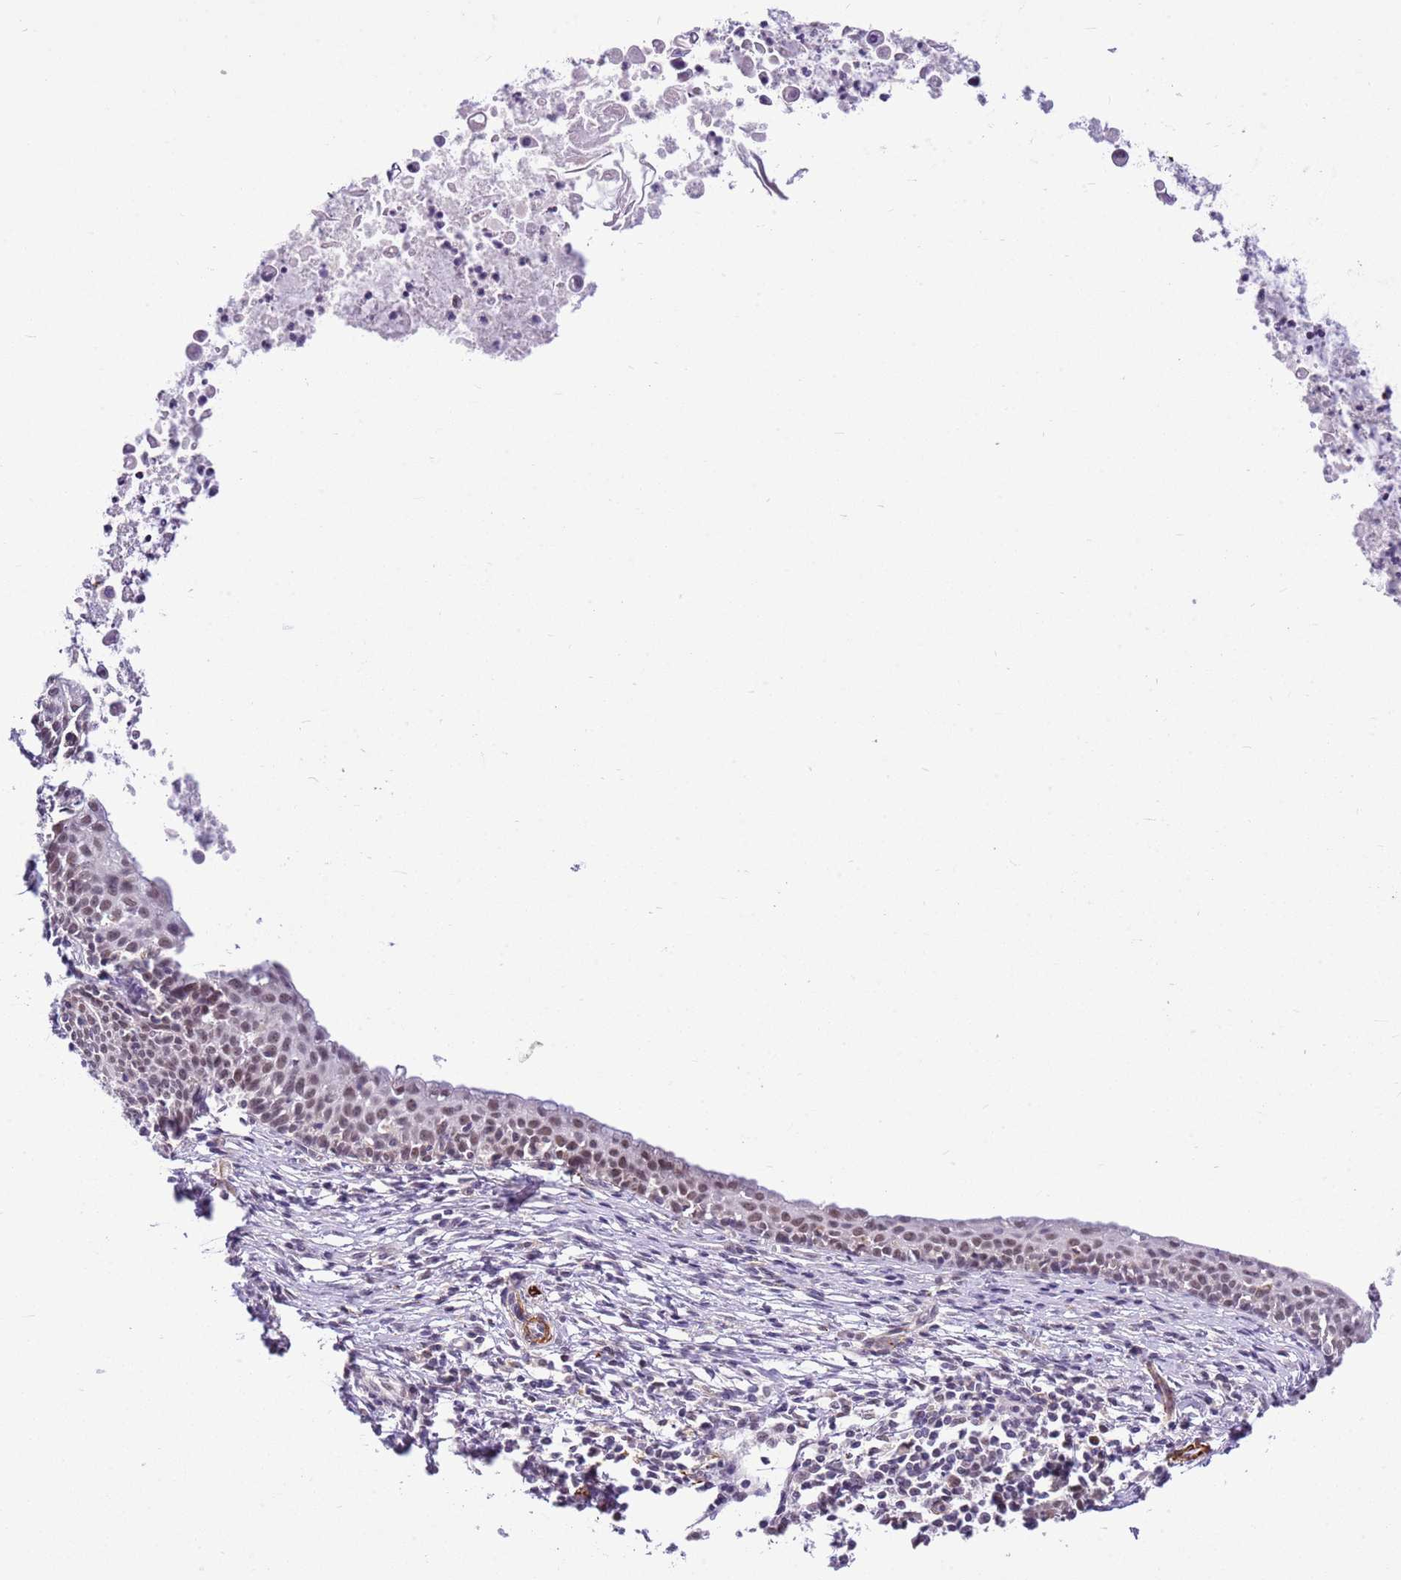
{"staining": {"intensity": "weak", "quantity": "25%-75%", "location": "nuclear"}, "tissue": "cervical cancer", "cell_type": "Tumor cells", "image_type": "cancer", "snomed": [{"axis": "morphology", "description": "Squamous cell carcinoma, NOS"}, {"axis": "topography", "description": "Cervix"}], "caption": "A high-resolution image shows immunohistochemistry staining of cervical squamous cell carcinoma, which demonstrates weak nuclear positivity in about 25%-75% of tumor cells. The staining was performed using DAB (3,3'-diaminobenzidine) to visualize the protein expression in brown, while the nuclei were stained in blue with hematoxylin (Magnification: 20x).", "gene": "SMIM4", "patient": {"sex": "female", "age": 52}}